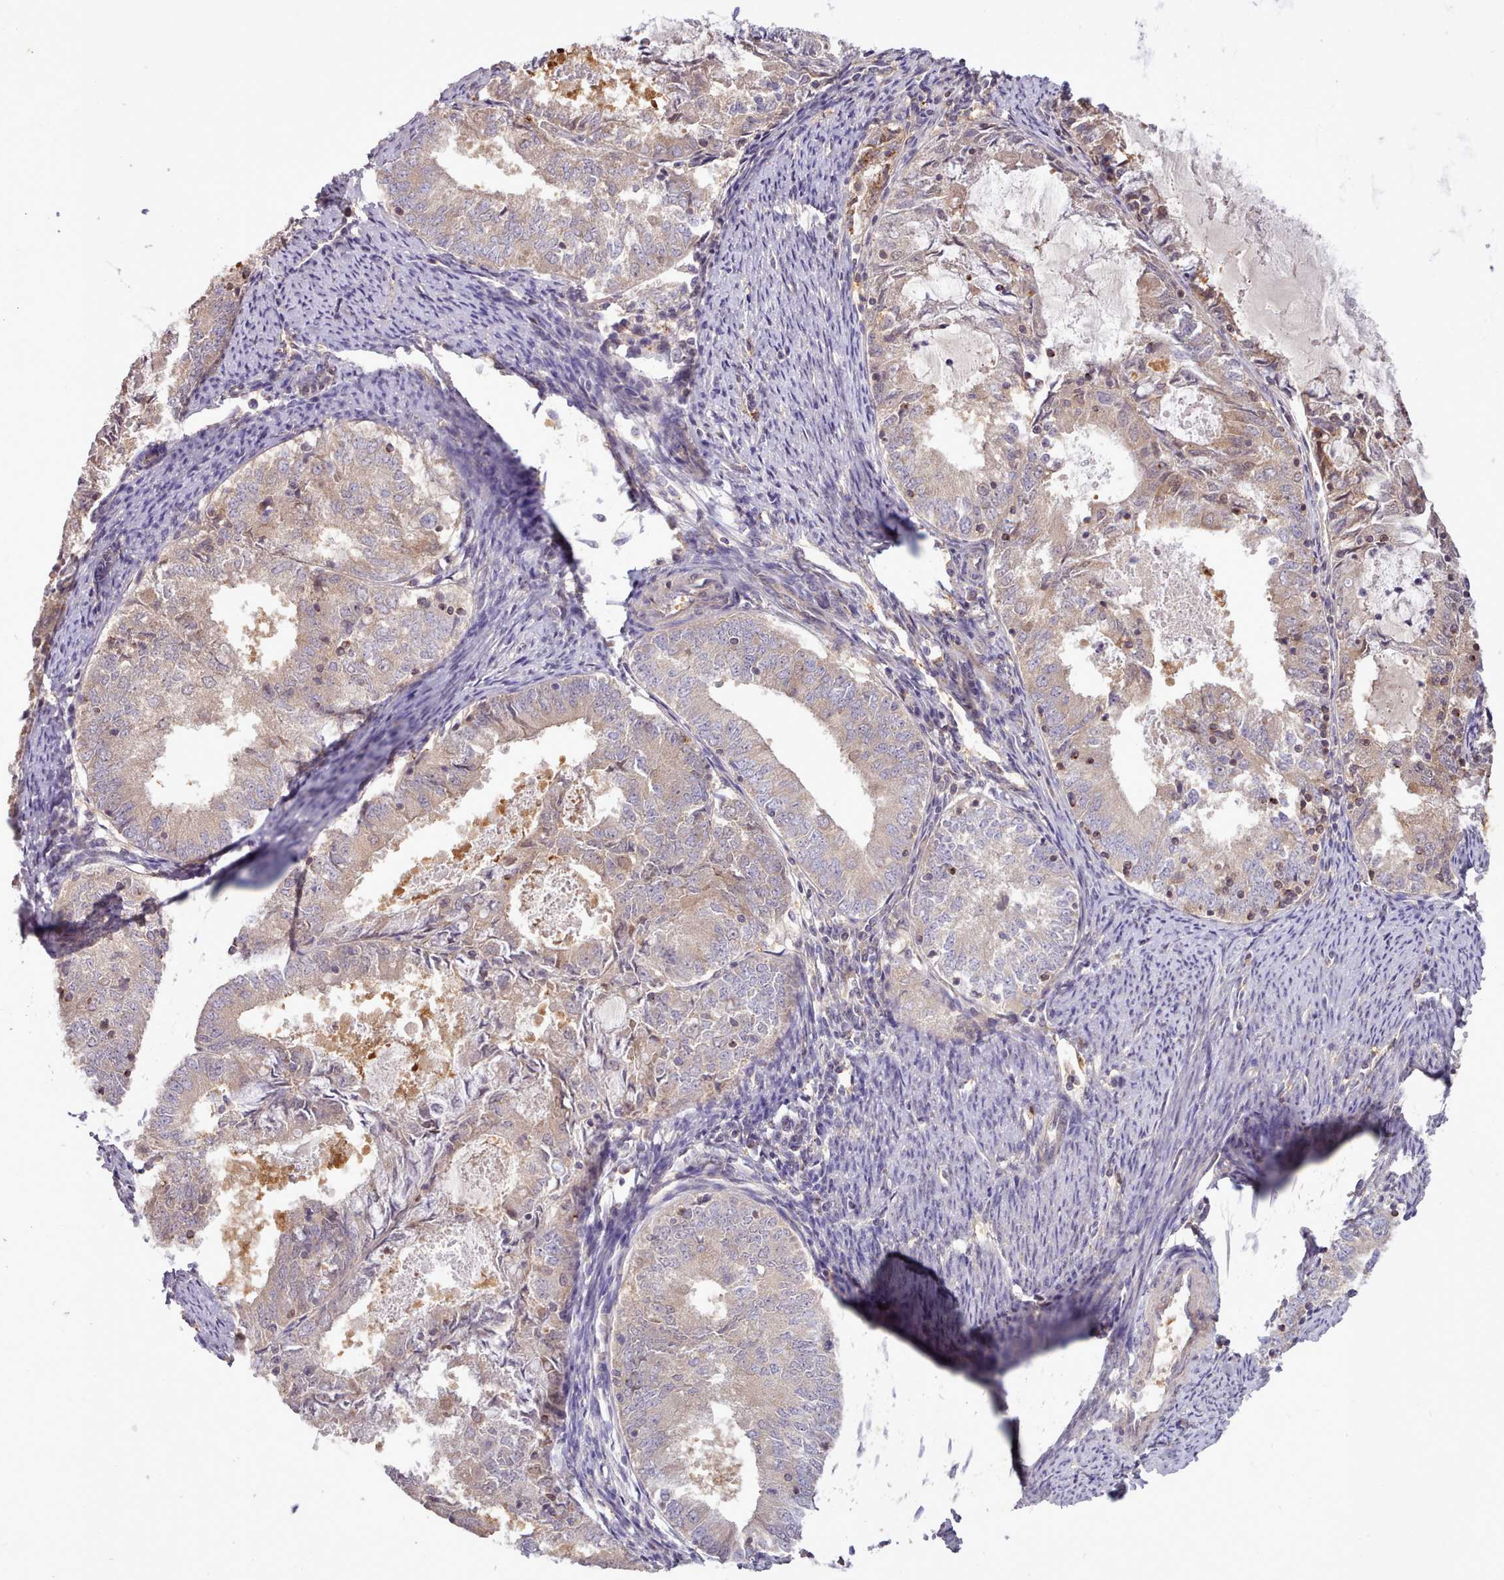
{"staining": {"intensity": "weak", "quantity": "25%-75%", "location": "cytoplasmic/membranous"}, "tissue": "endometrial cancer", "cell_type": "Tumor cells", "image_type": "cancer", "snomed": [{"axis": "morphology", "description": "Adenocarcinoma, NOS"}, {"axis": "topography", "description": "Endometrium"}], "caption": "A brown stain highlights weak cytoplasmic/membranous positivity of a protein in endometrial cancer tumor cells. Nuclei are stained in blue.", "gene": "ARL17A", "patient": {"sex": "female", "age": 57}}